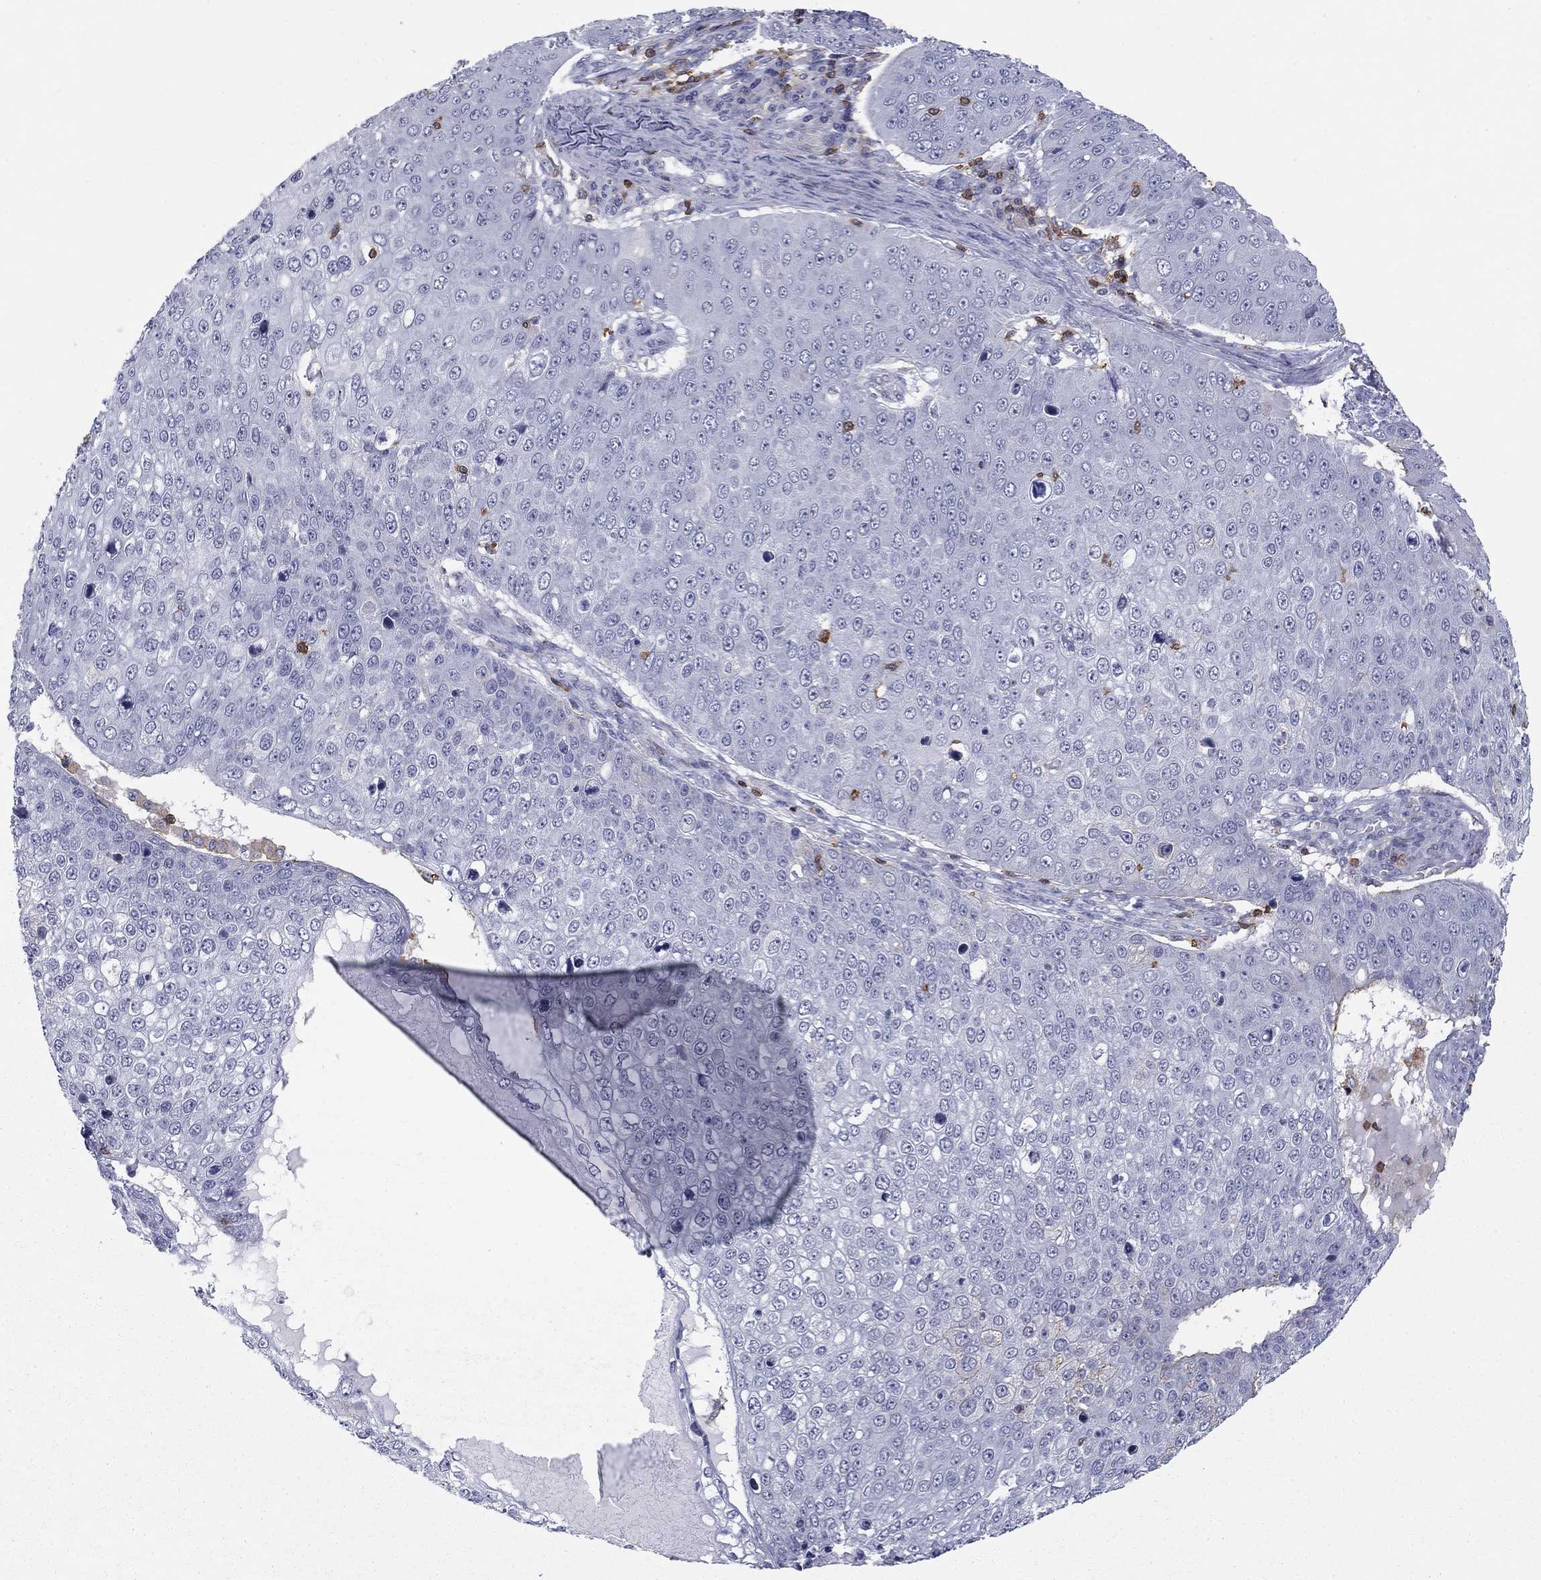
{"staining": {"intensity": "negative", "quantity": "none", "location": "none"}, "tissue": "skin cancer", "cell_type": "Tumor cells", "image_type": "cancer", "snomed": [{"axis": "morphology", "description": "Squamous cell carcinoma, NOS"}, {"axis": "topography", "description": "Skin"}], "caption": "Photomicrograph shows no protein expression in tumor cells of squamous cell carcinoma (skin) tissue. Nuclei are stained in blue.", "gene": "ARHGAP27", "patient": {"sex": "male", "age": 71}}